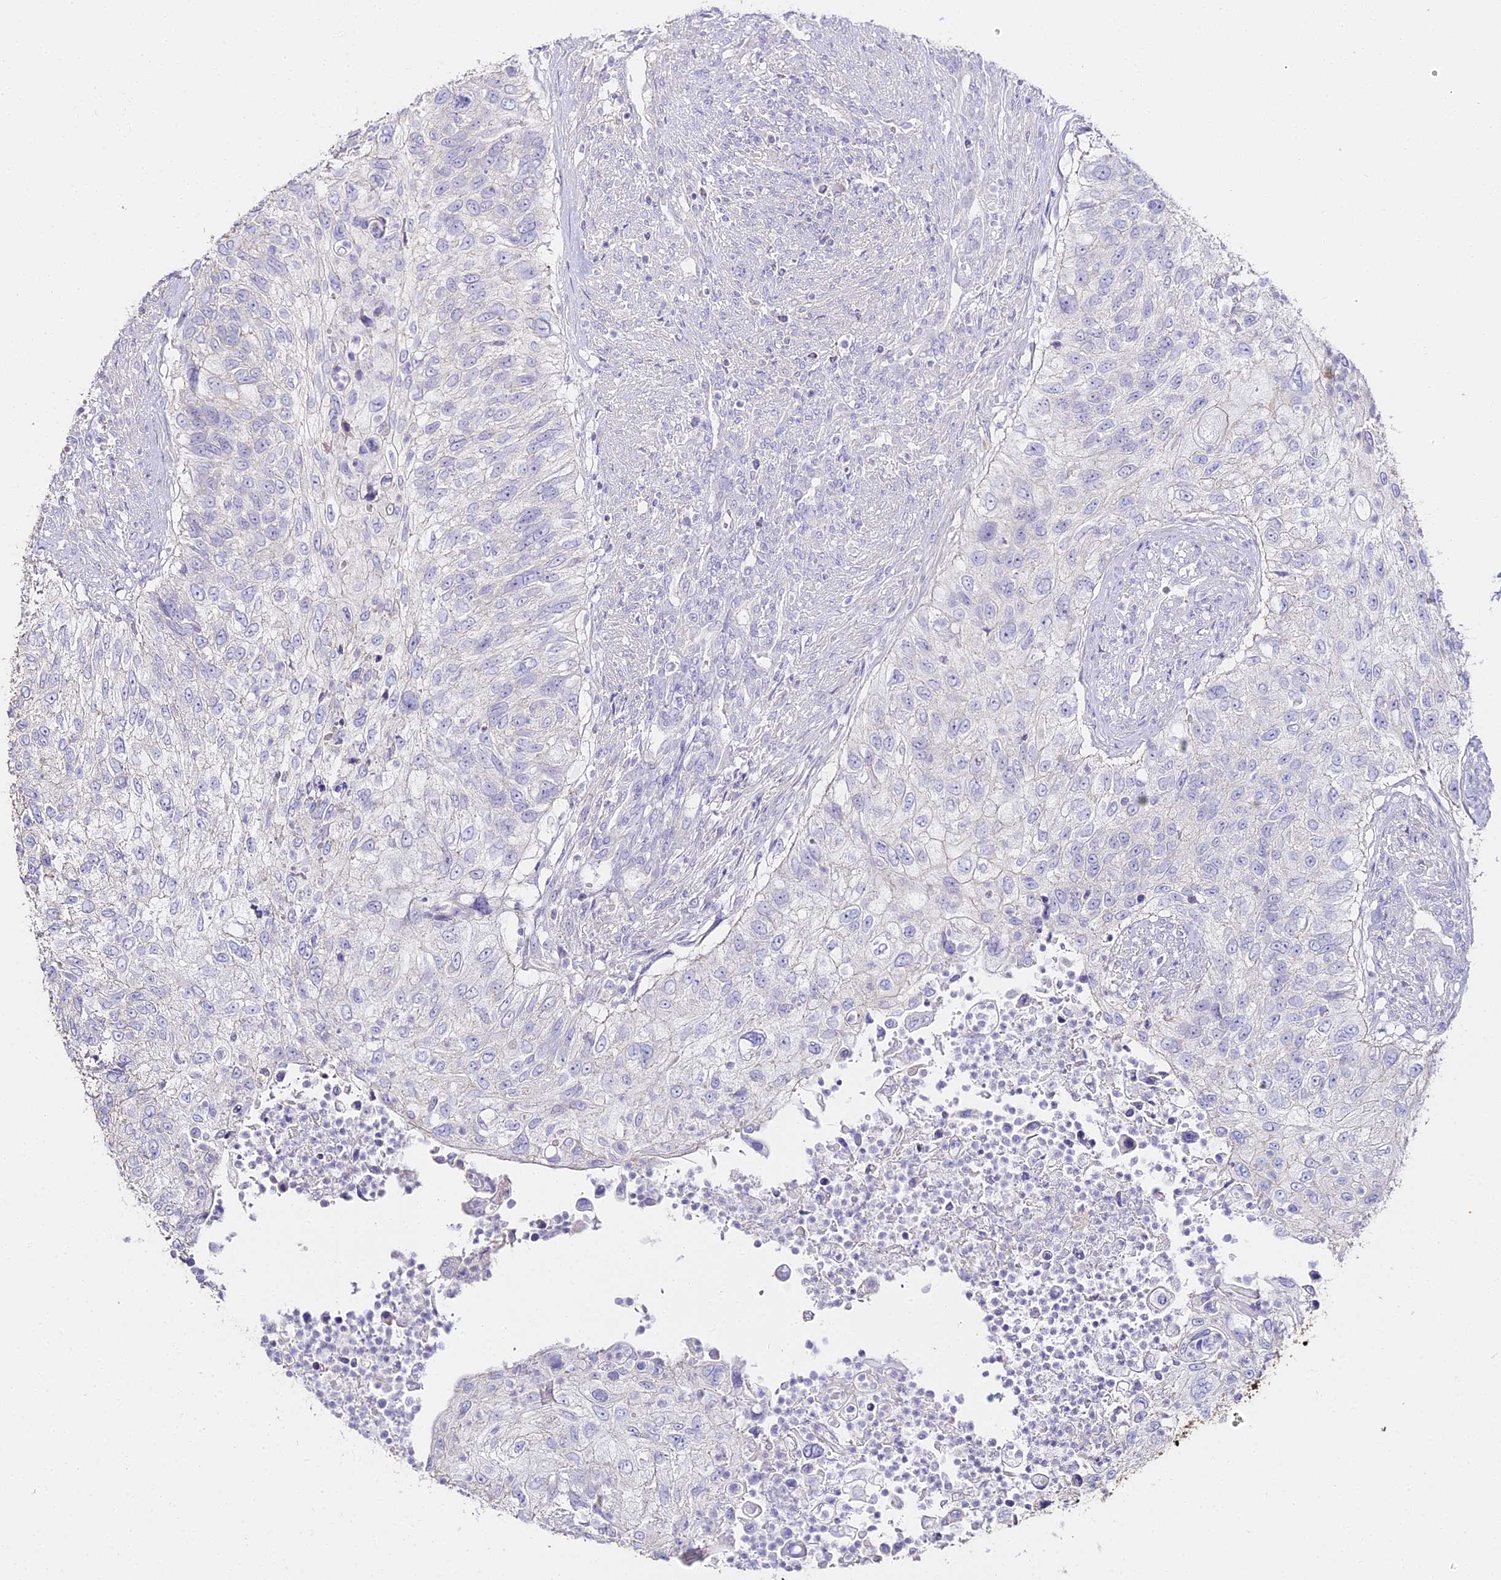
{"staining": {"intensity": "negative", "quantity": "none", "location": "none"}, "tissue": "urothelial cancer", "cell_type": "Tumor cells", "image_type": "cancer", "snomed": [{"axis": "morphology", "description": "Urothelial carcinoma, High grade"}, {"axis": "topography", "description": "Urinary bladder"}], "caption": "Human urothelial cancer stained for a protein using IHC displays no expression in tumor cells.", "gene": "ALPG", "patient": {"sex": "female", "age": 60}}